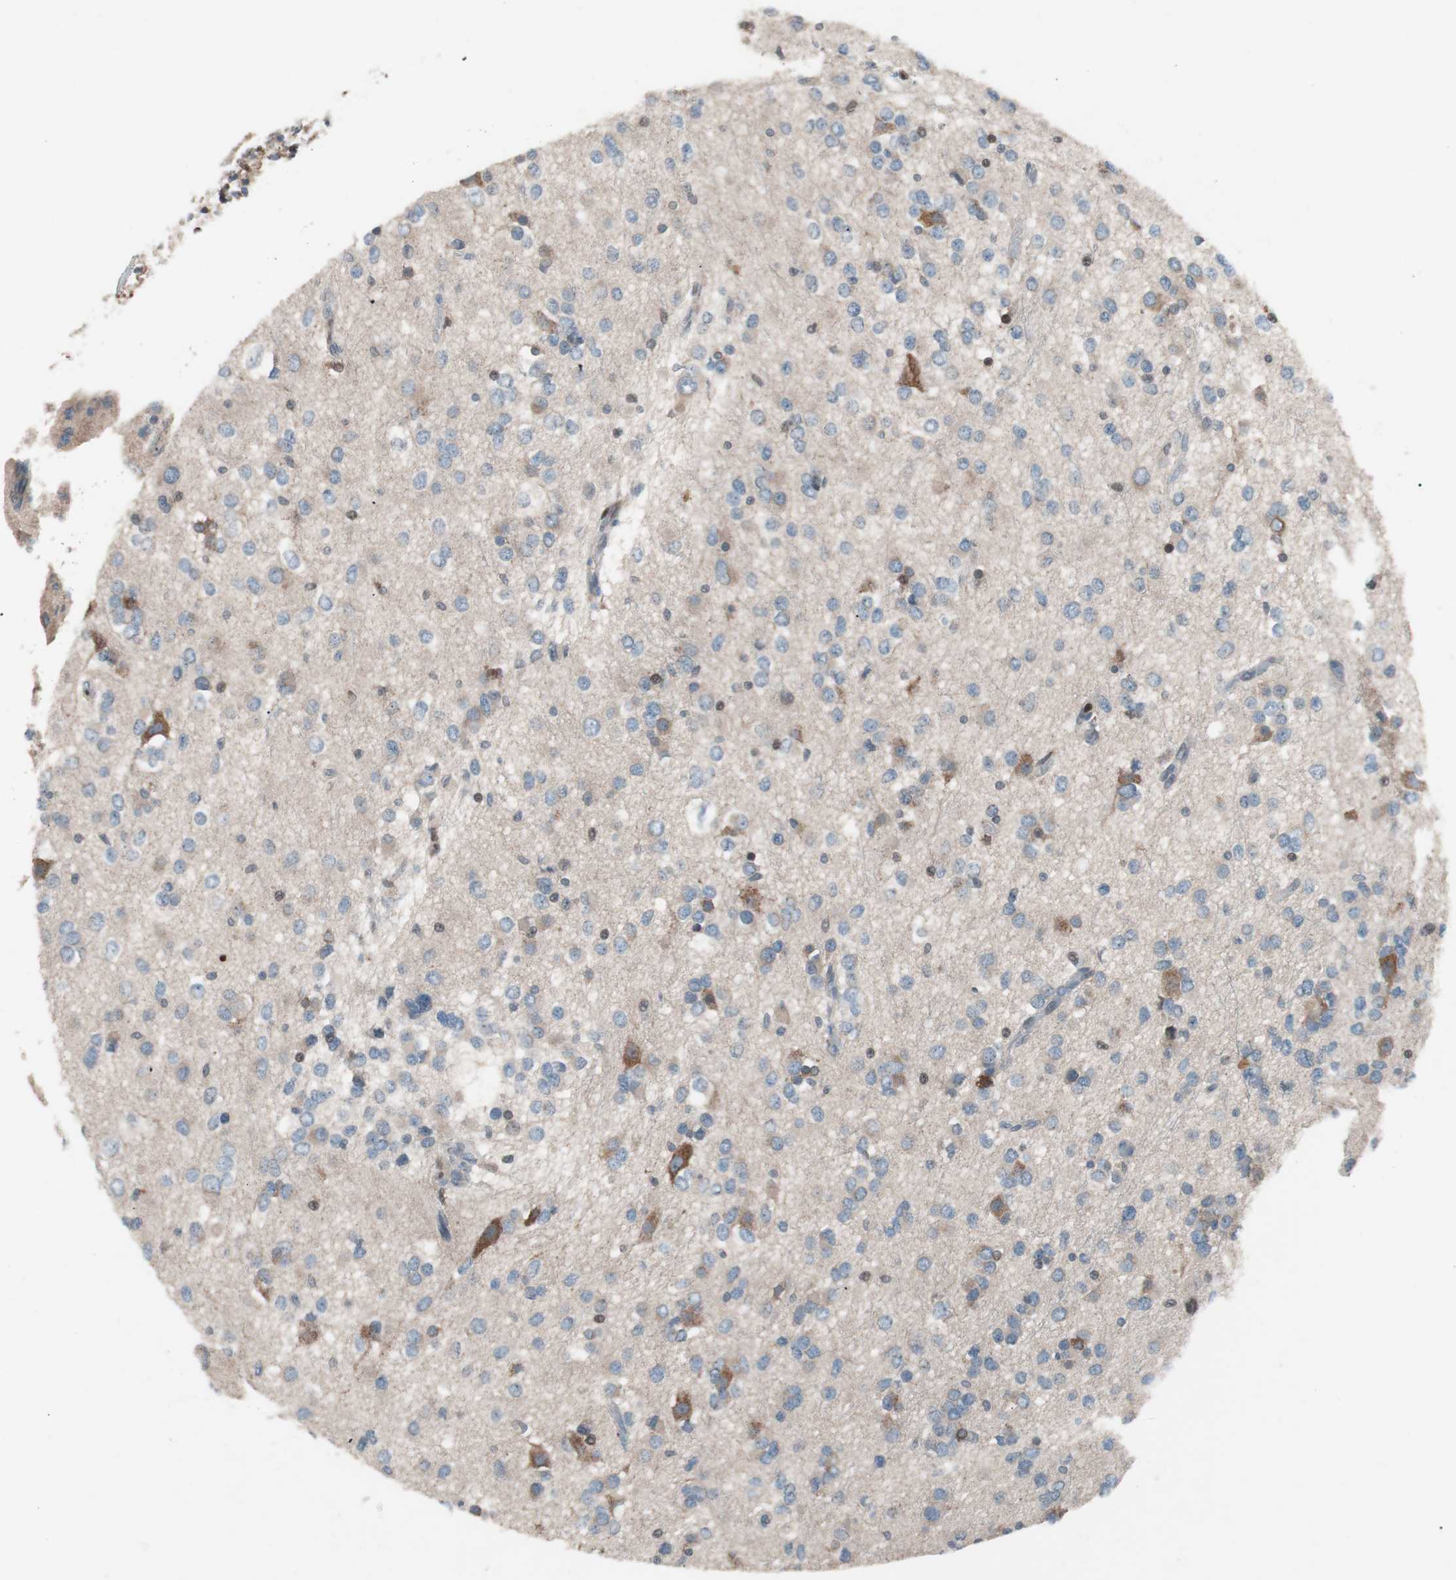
{"staining": {"intensity": "weak", "quantity": "25%-75%", "location": "cytoplasmic/membranous"}, "tissue": "glioma", "cell_type": "Tumor cells", "image_type": "cancer", "snomed": [{"axis": "morphology", "description": "Glioma, malignant, Low grade"}, {"axis": "topography", "description": "Brain"}], "caption": "This is a micrograph of immunohistochemistry (IHC) staining of glioma, which shows weak expression in the cytoplasmic/membranous of tumor cells.", "gene": "FAAH", "patient": {"sex": "male", "age": 42}}